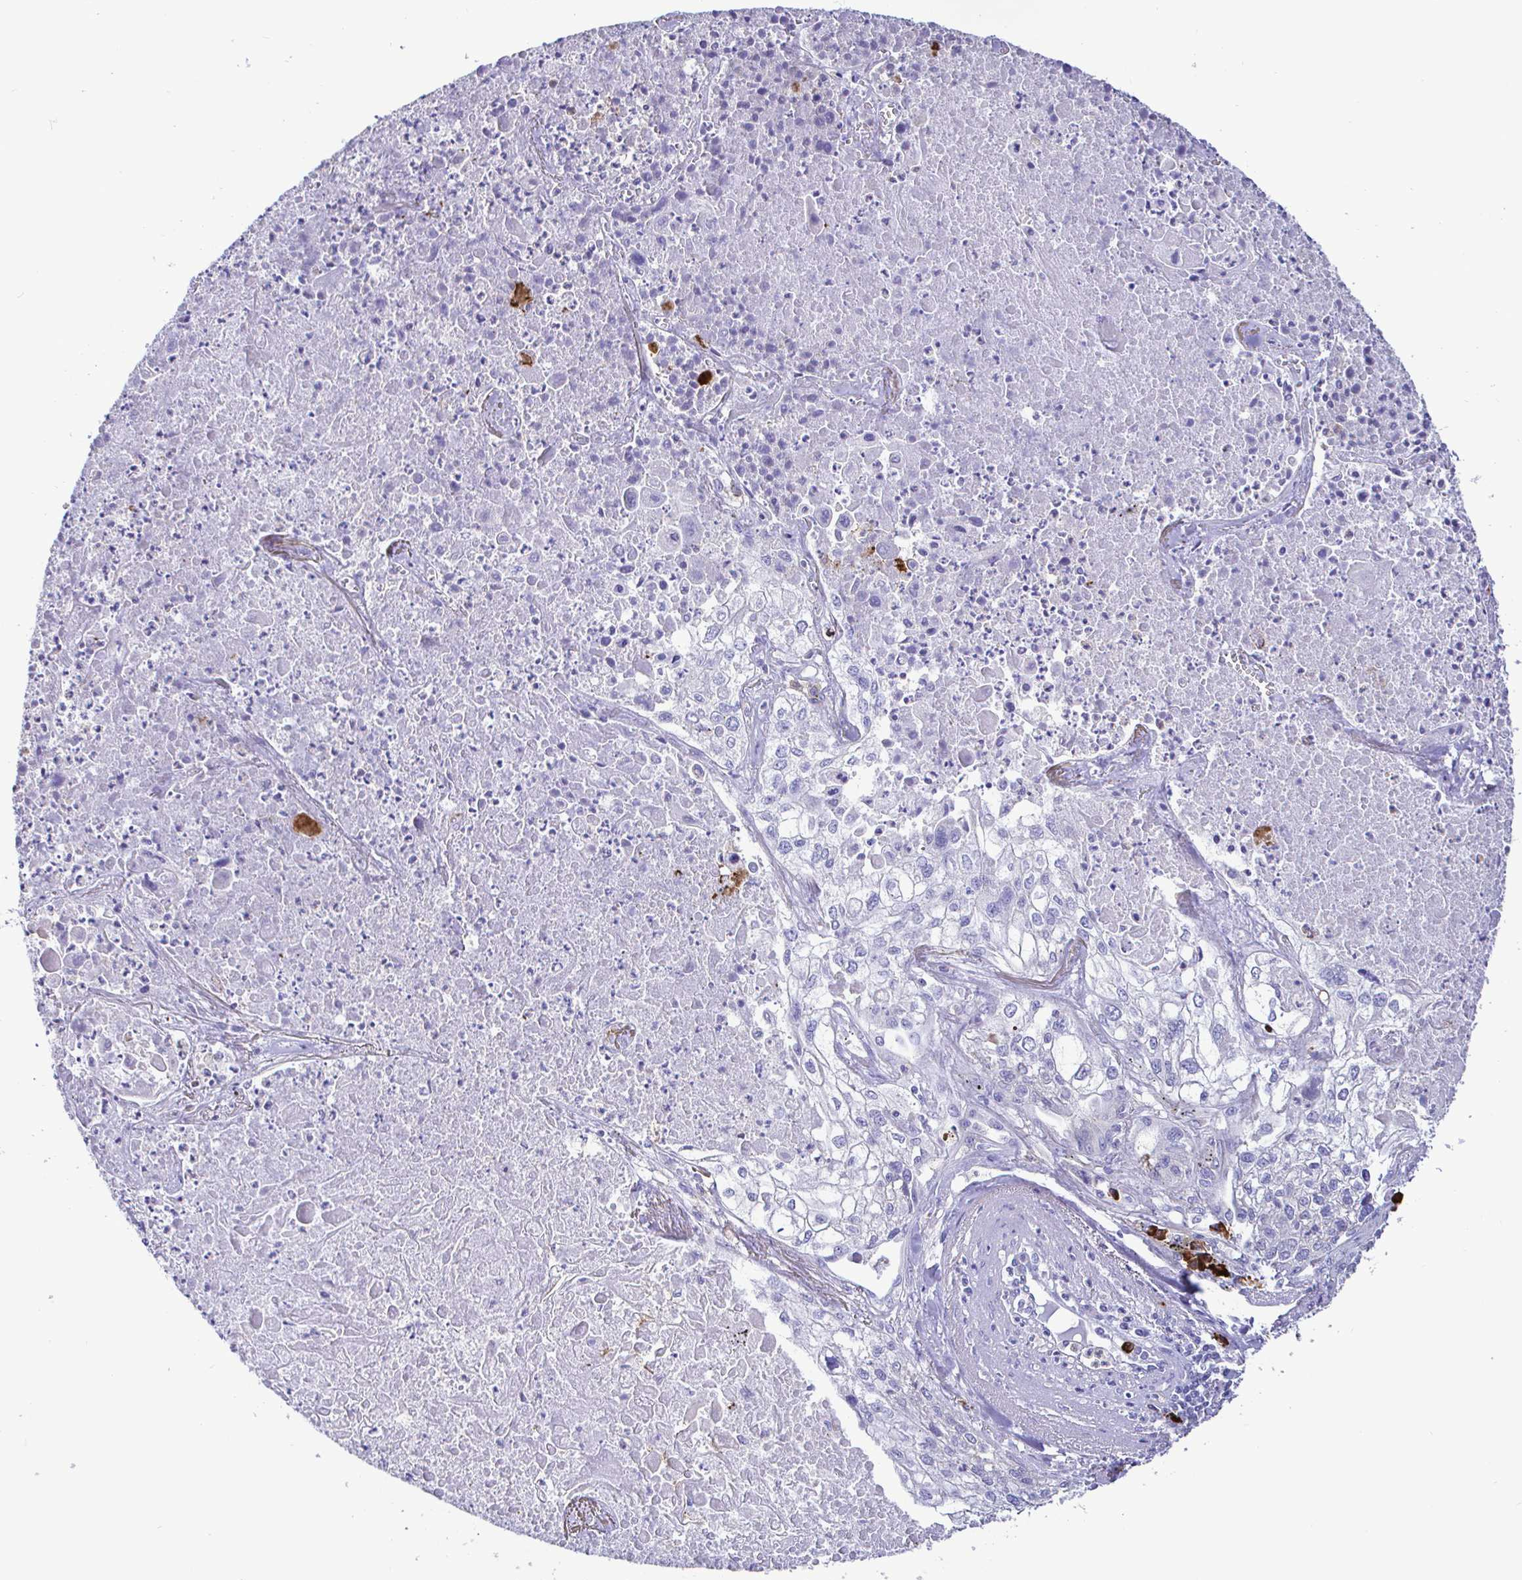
{"staining": {"intensity": "negative", "quantity": "none", "location": "none"}, "tissue": "lung cancer", "cell_type": "Tumor cells", "image_type": "cancer", "snomed": [{"axis": "morphology", "description": "Squamous cell carcinoma, NOS"}, {"axis": "topography", "description": "Lung"}], "caption": "Lung cancer stained for a protein using immunohistochemistry (IHC) reveals no staining tumor cells.", "gene": "CCDC62", "patient": {"sex": "male", "age": 74}}